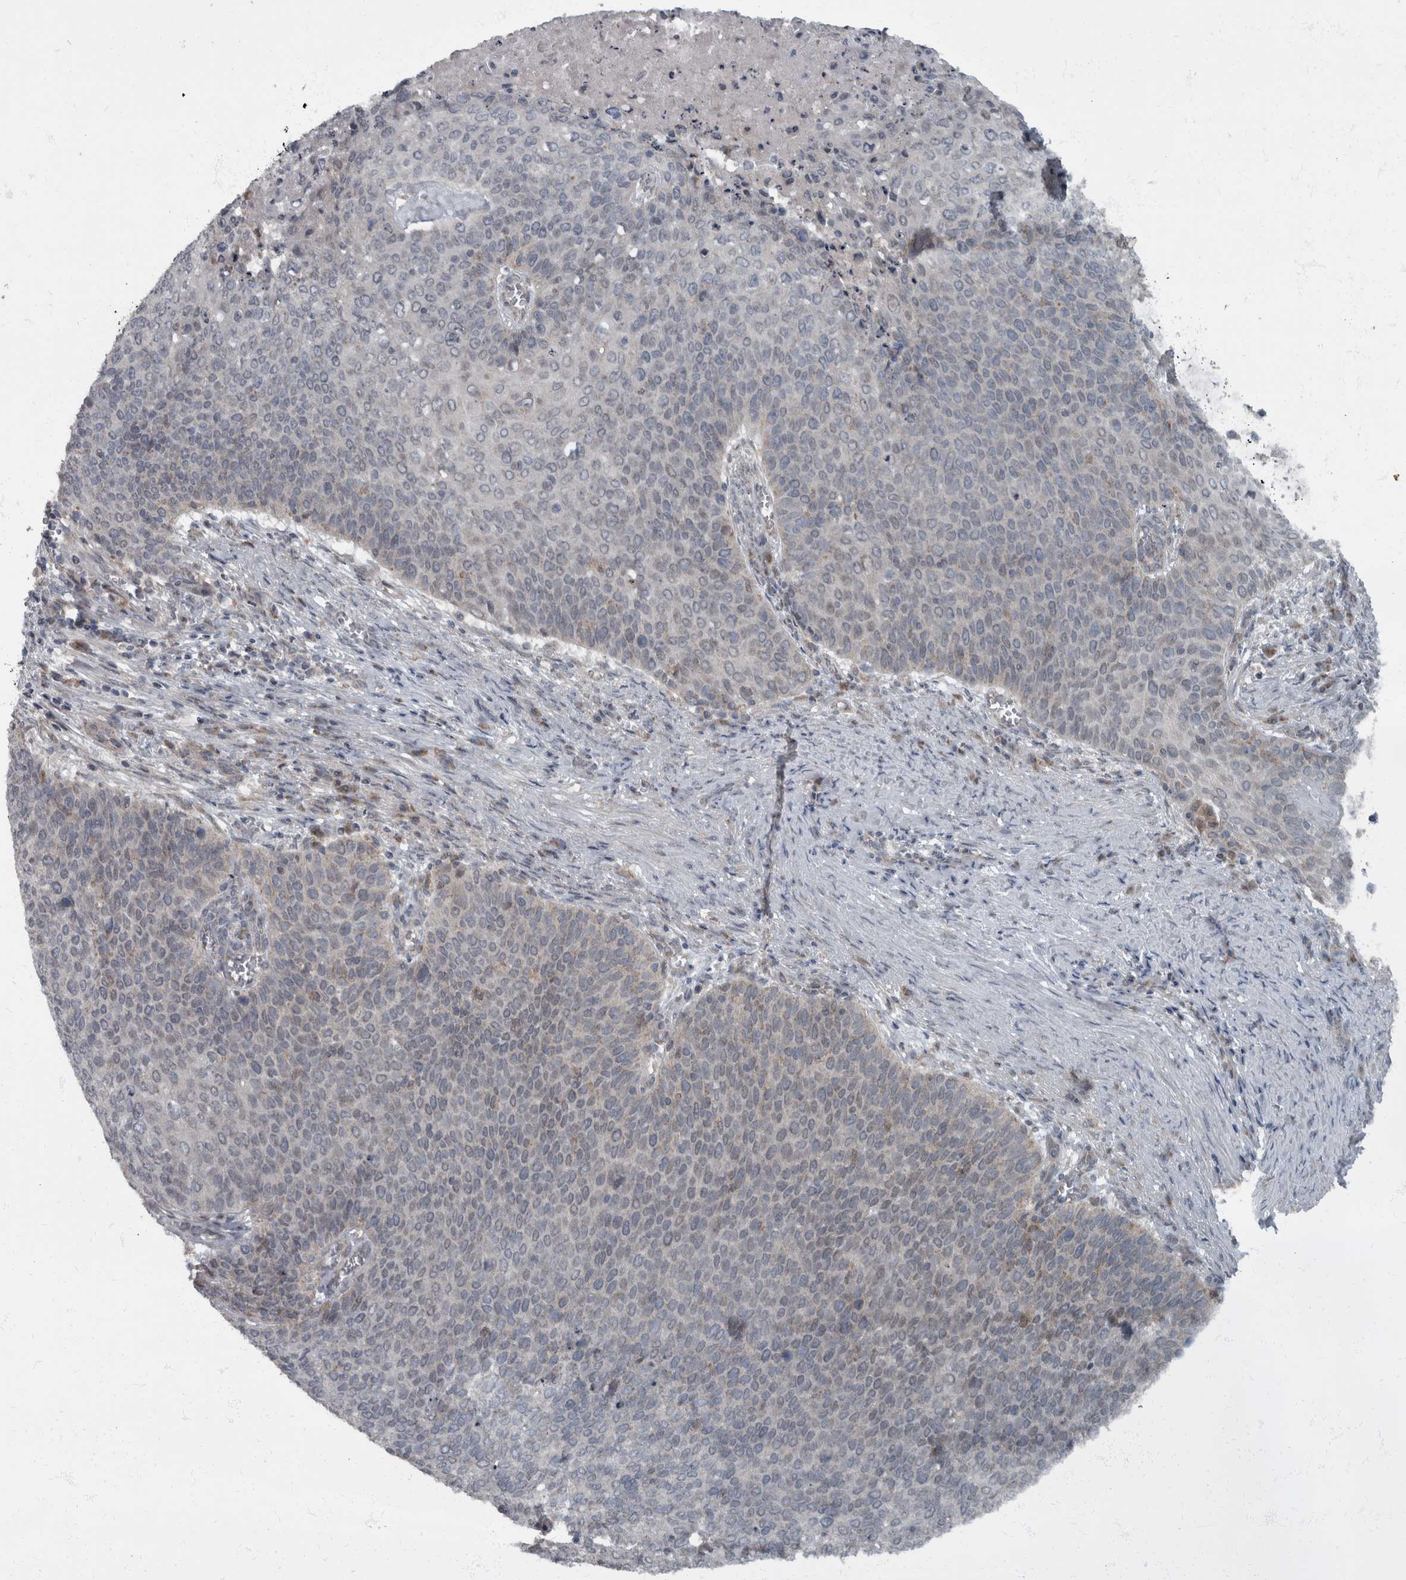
{"staining": {"intensity": "negative", "quantity": "none", "location": "none"}, "tissue": "cervical cancer", "cell_type": "Tumor cells", "image_type": "cancer", "snomed": [{"axis": "morphology", "description": "Squamous cell carcinoma, NOS"}, {"axis": "topography", "description": "Cervix"}], "caption": "DAB (3,3'-diaminobenzidine) immunohistochemical staining of human cervical cancer reveals no significant expression in tumor cells.", "gene": "RABGGTB", "patient": {"sex": "female", "age": 39}}